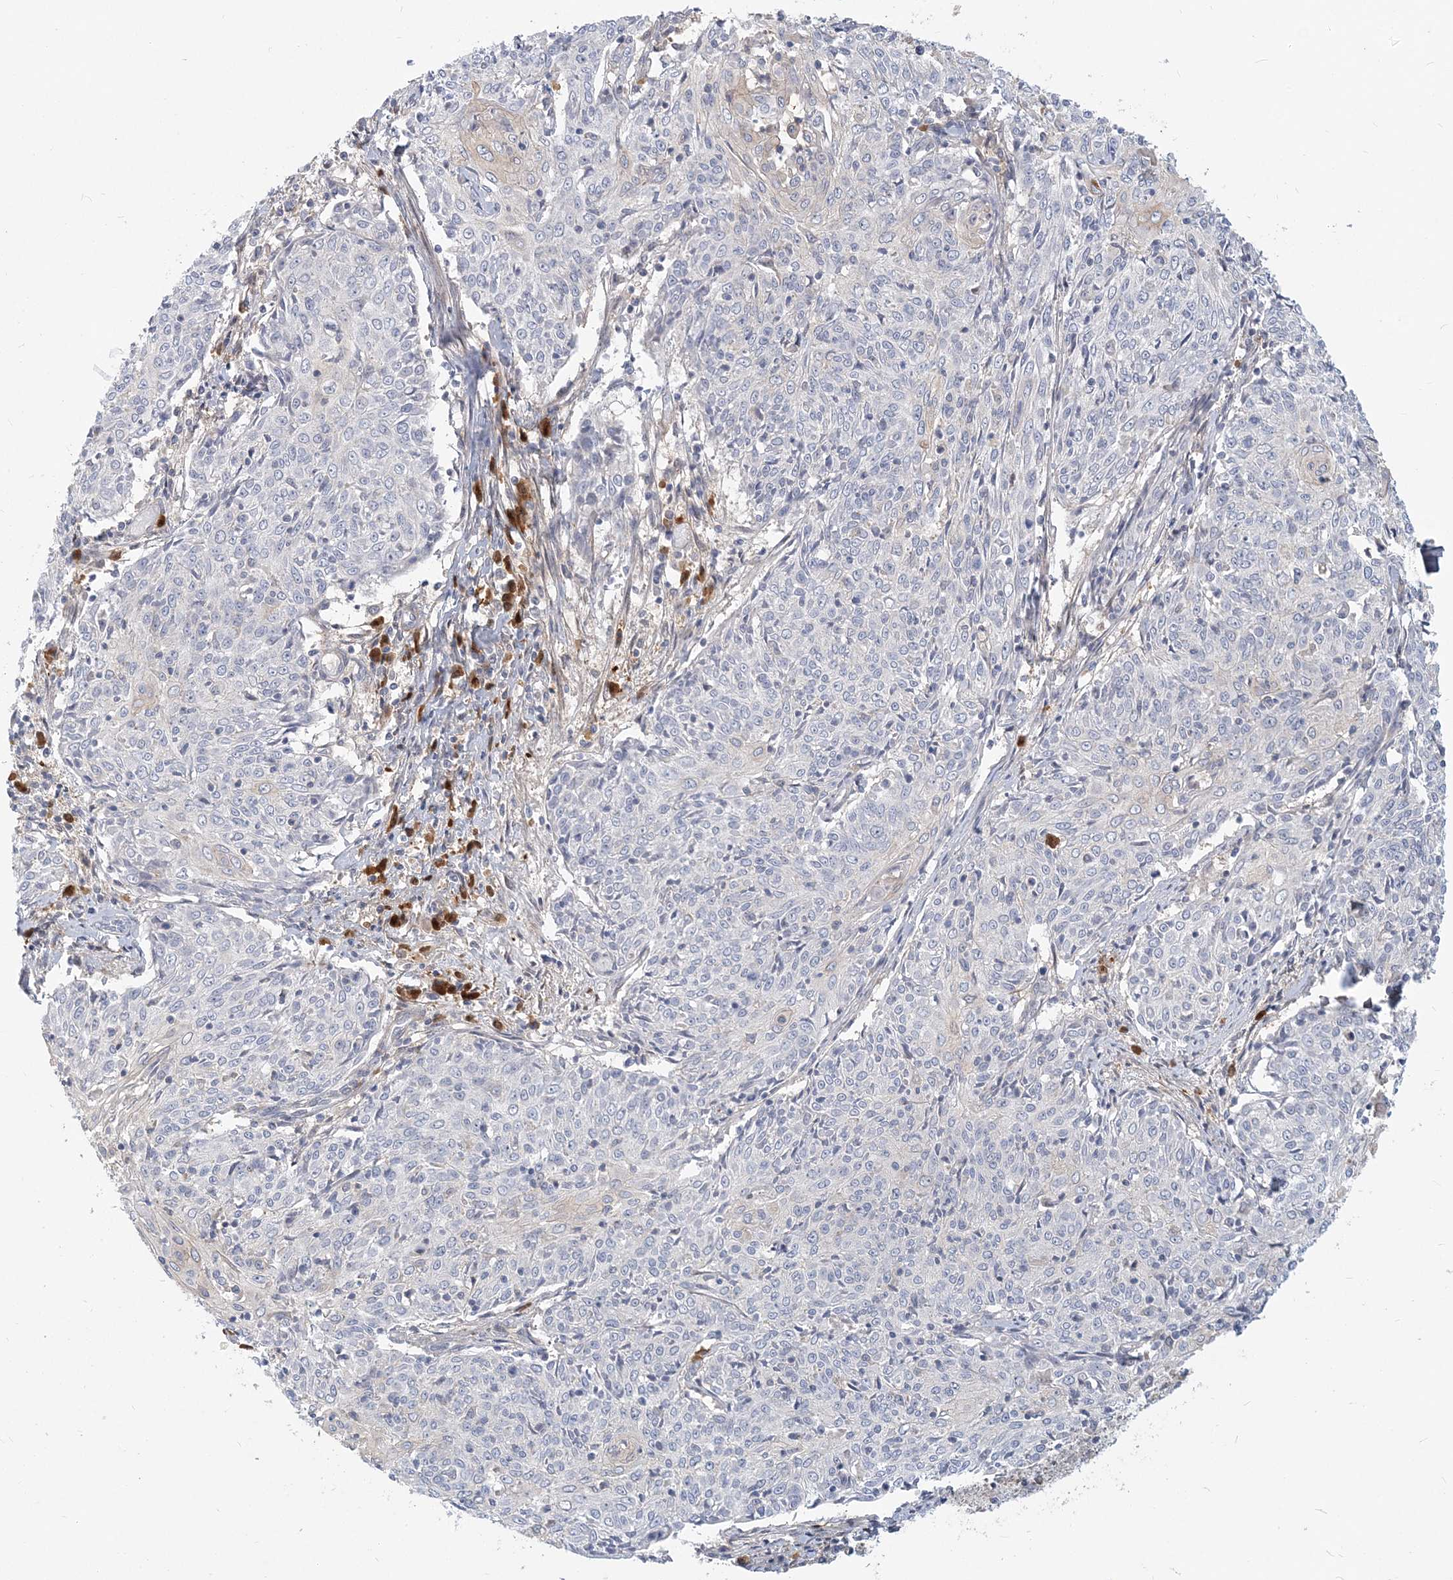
{"staining": {"intensity": "negative", "quantity": "none", "location": "none"}, "tissue": "cervical cancer", "cell_type": "Tumor cells", "image_type": "cancer", "snomed": [{"axis": "morphology", "description": "Squamous cell carcinoma, NOS"}, {"axis": "topography", "description": "Cervix"}], "caption": "DAB (3,3'-diaminobenzidine) immunohistochemical staining of squamous cell carcinoma (cervical) shows no significant staining in tumor cells. Nuclei are stained in blue.", "gene": "GMPPA", "patient": {"sex": "female", "age": 48}}